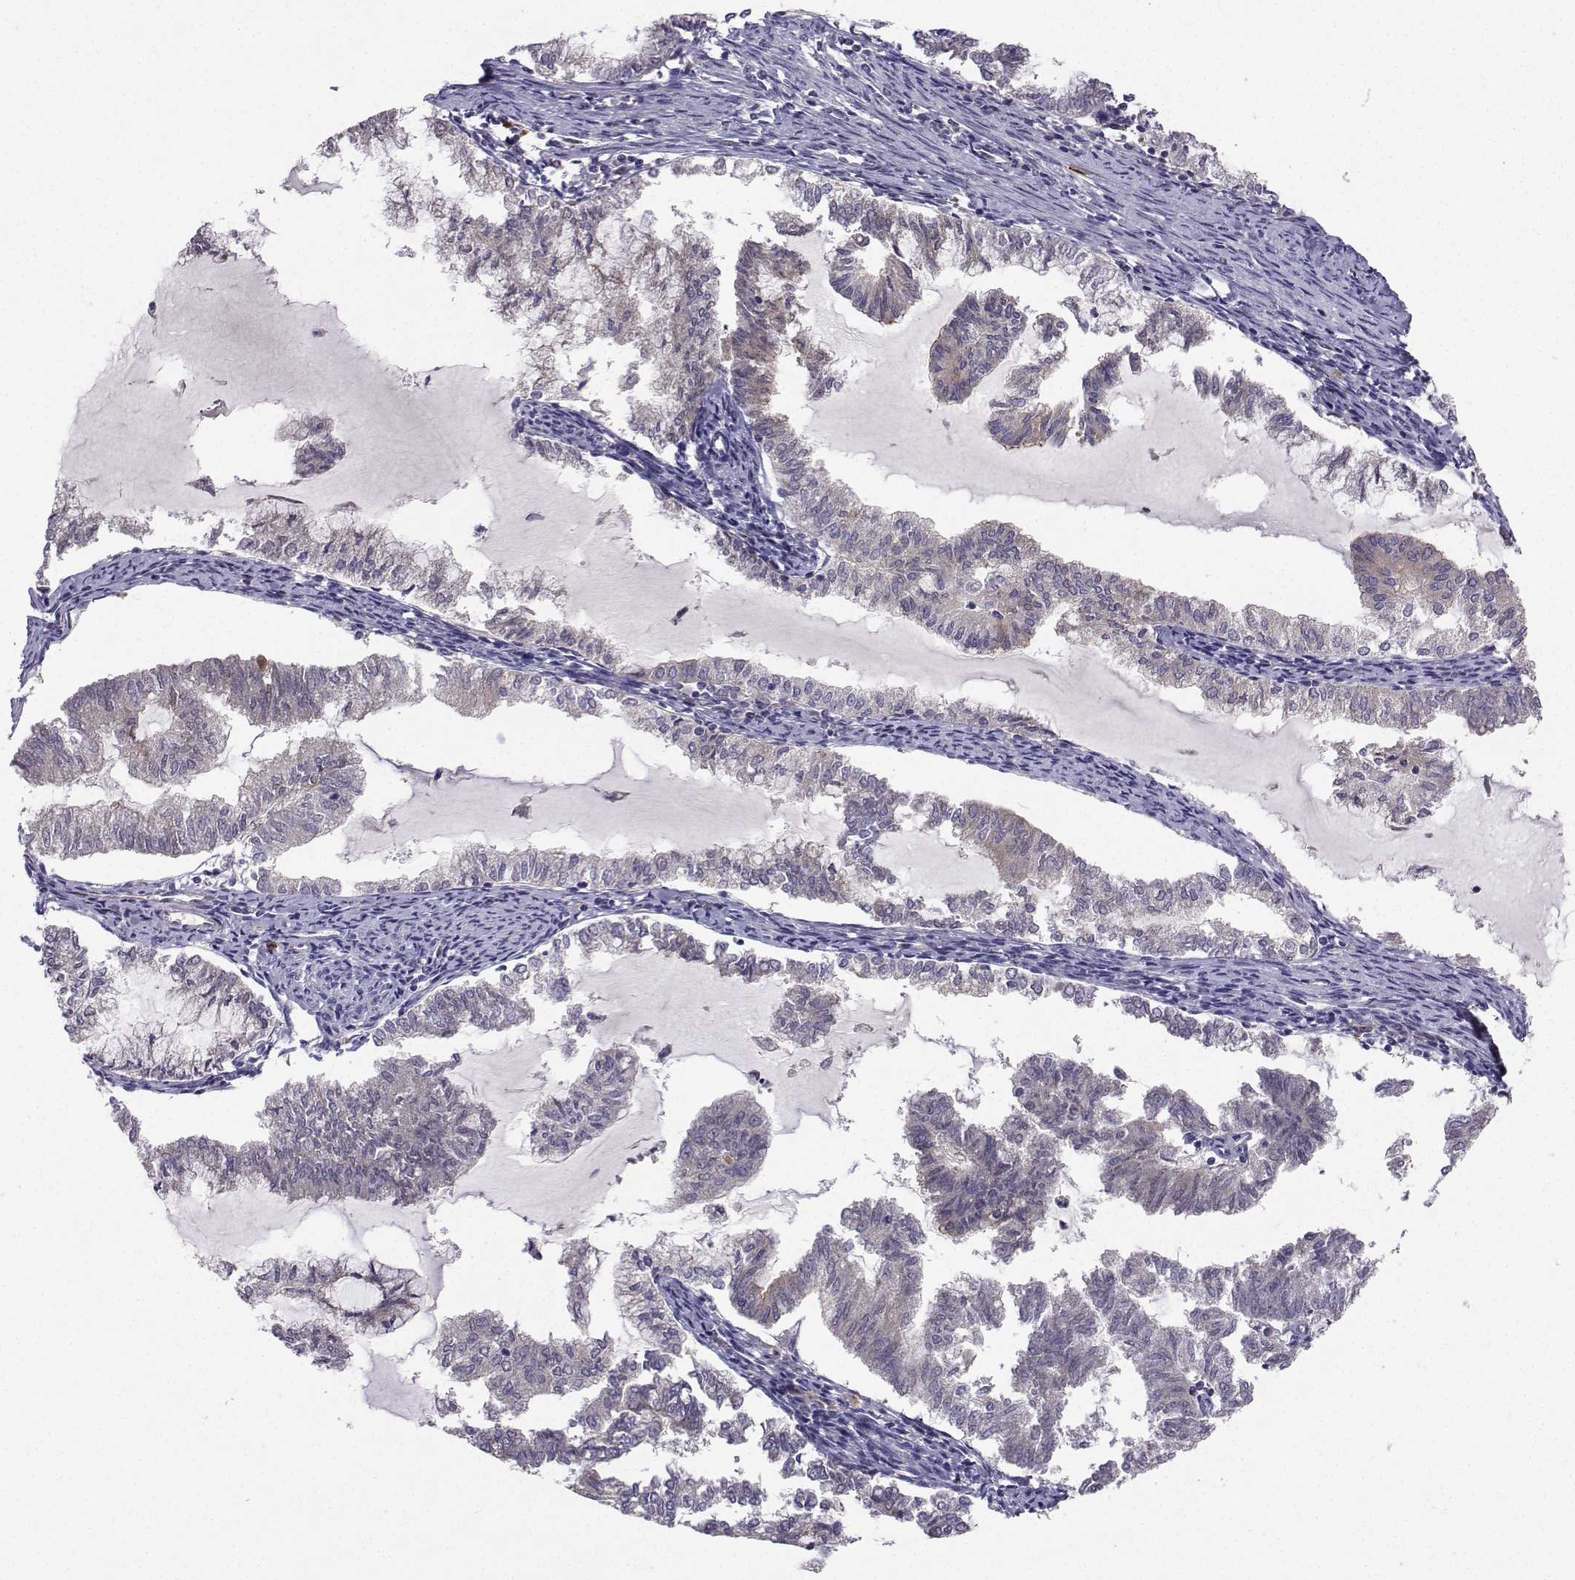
{"staining": {"intensity": "weak", "quantity": "<25%", "location": "cytoplasmic/membranous"}, "tissue": "endometrial cancer", "cell_type": "Tumor cells", "image_type": "cancer", "snomed": [{"axis": "morphology", "description": "Adenocarcinoma, NOS"}, {"axis": "topography", "description": "Endometrium"}], "caption": "The micrograph reveals no staining of tumor cells in endometrial adenocarcinoma. (DAB IHC, high magnification).", "gene": "STXBP5", "patient": {"sex": "female", "age": 79}}